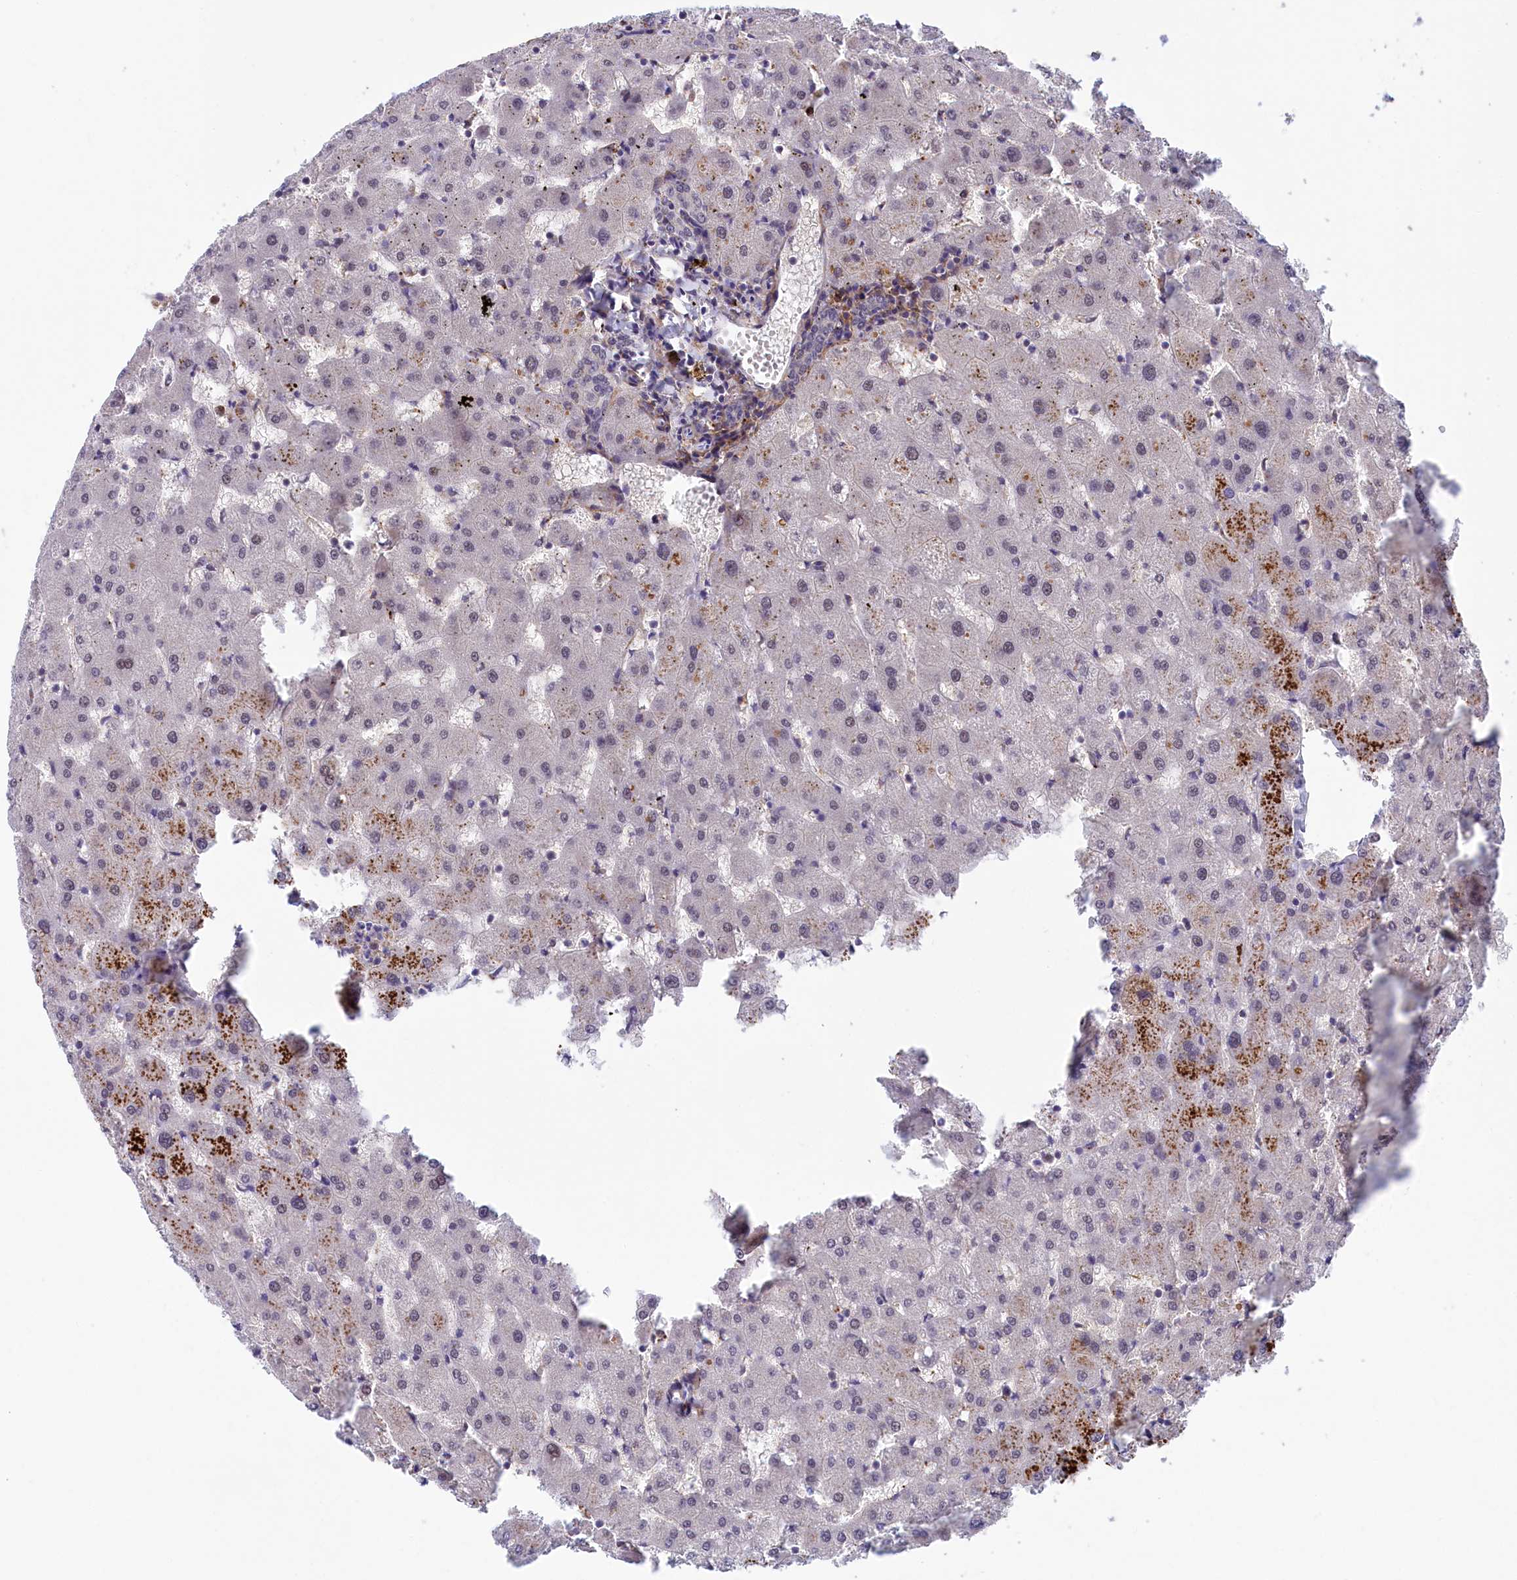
{"staining": {"intensity": "negative", "quantity": "none", "location": "none"}, "tissue": "liver", "cell_type": "Cholangiocytes", "image_type": "normal", "snomed": [{"axis": "morphology", "description": "Normal tissue, NOS"}, {"axis": "topography", "description": "Liver"}], "caption": "DAB (3,3'-diaminobenzidine) immunohistochemical staining of unremarkable liver displays no significant expression in cholangiocytes. (DAB IHC visualized using brightfield microscopy, high magnification).", "gene": "STYX", "patient": {"sex": "female", "age": 63}}